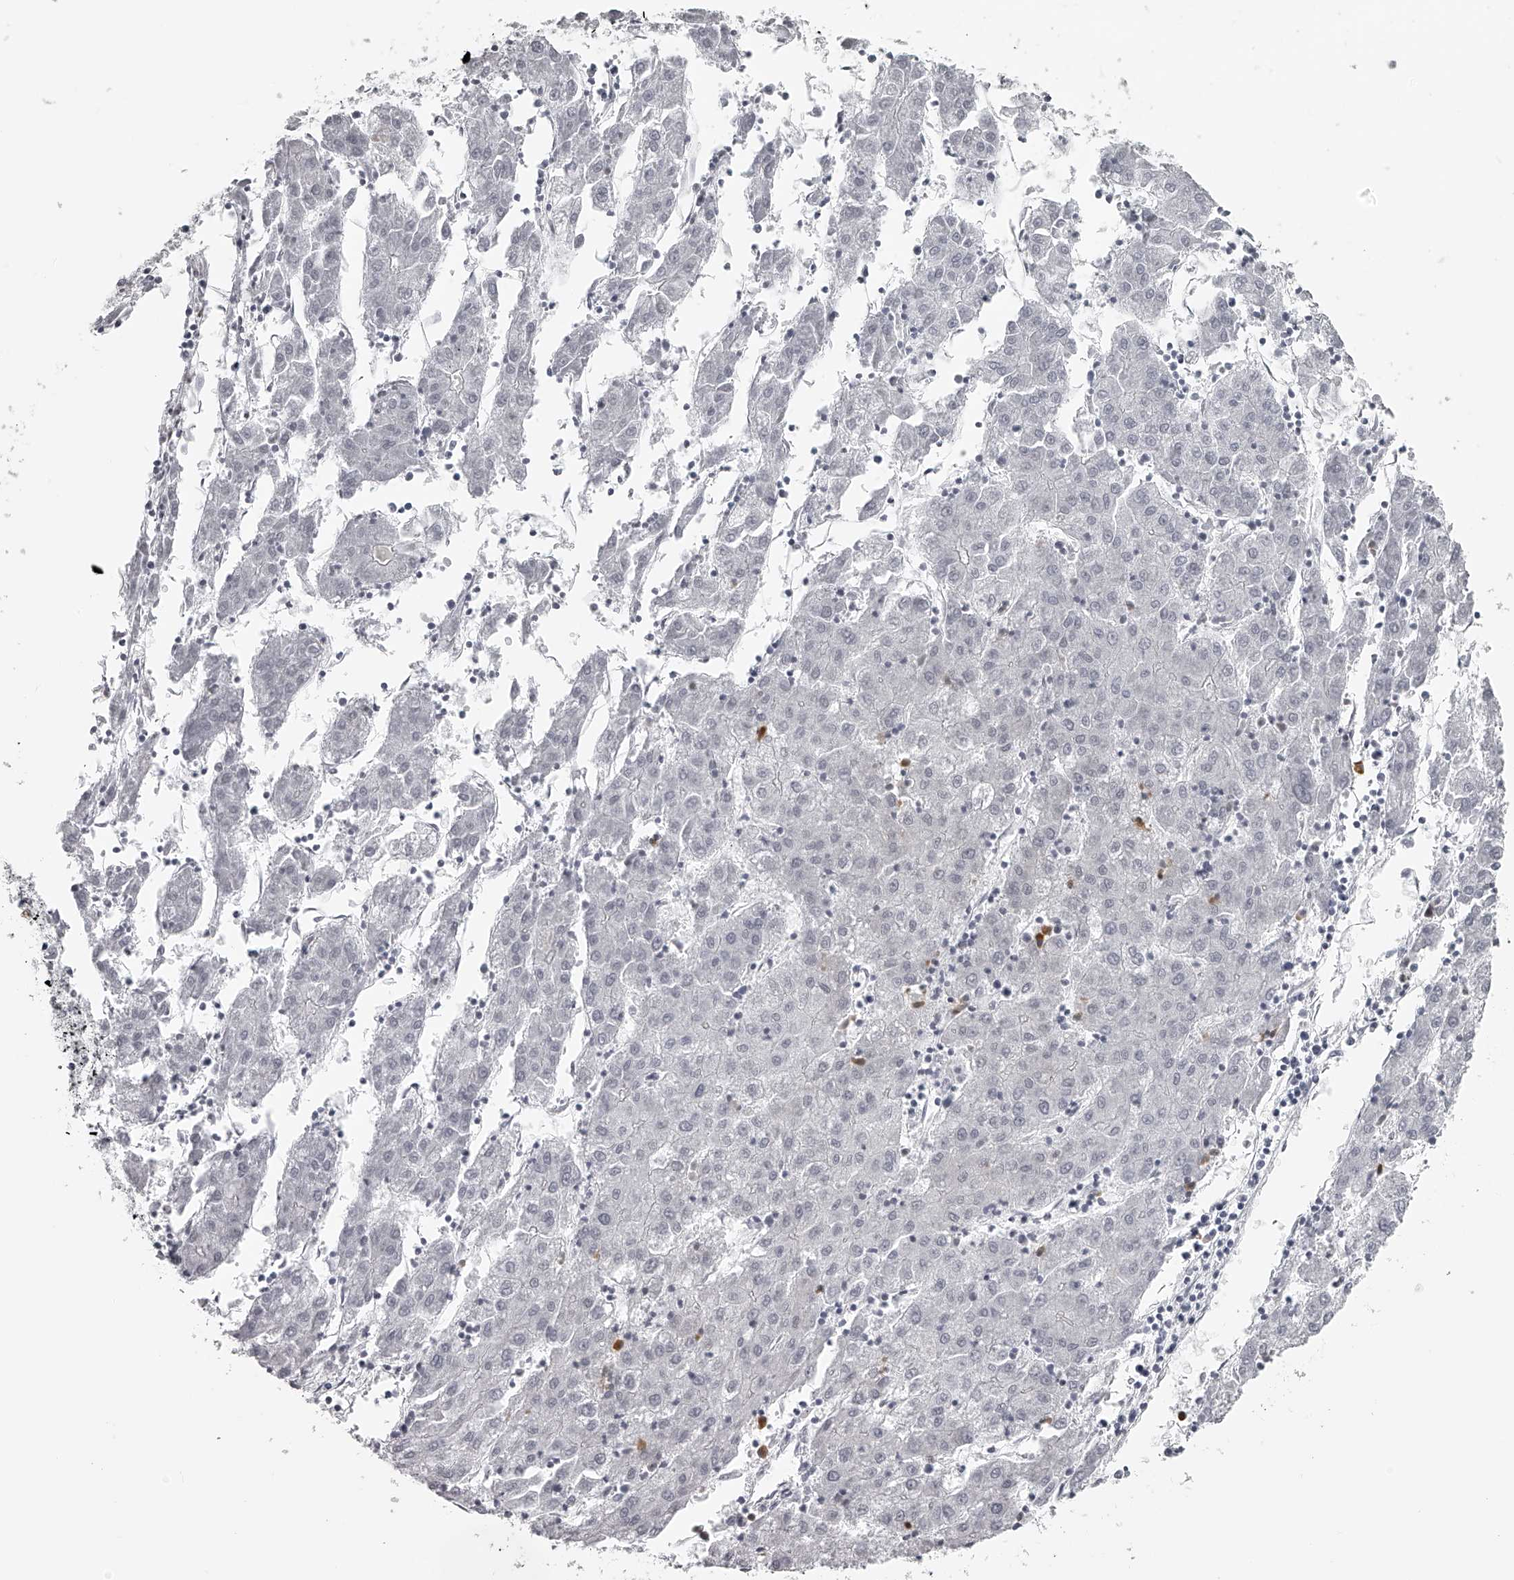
{"staining": {"intensity": "negative", "quantity": "none", "location": "none"}, "tissue": "liver cancer", "cell_type": "Tumor cells", "image_type": "cancer", "snomed": [{"axis": "morphology", "description": "Carcinoma, Hepatocellular, NOS"}, {"axis": "topography", "description": "Liver"}], "caption": "A micrograph of liver cancer (hepatocellular carcinoma) stained for a protein shows no brown staining in tumor cells. Nuclei are stained in blue.", "gene": "SEC11C", "patient": {"sex": "male", "age": 72}}